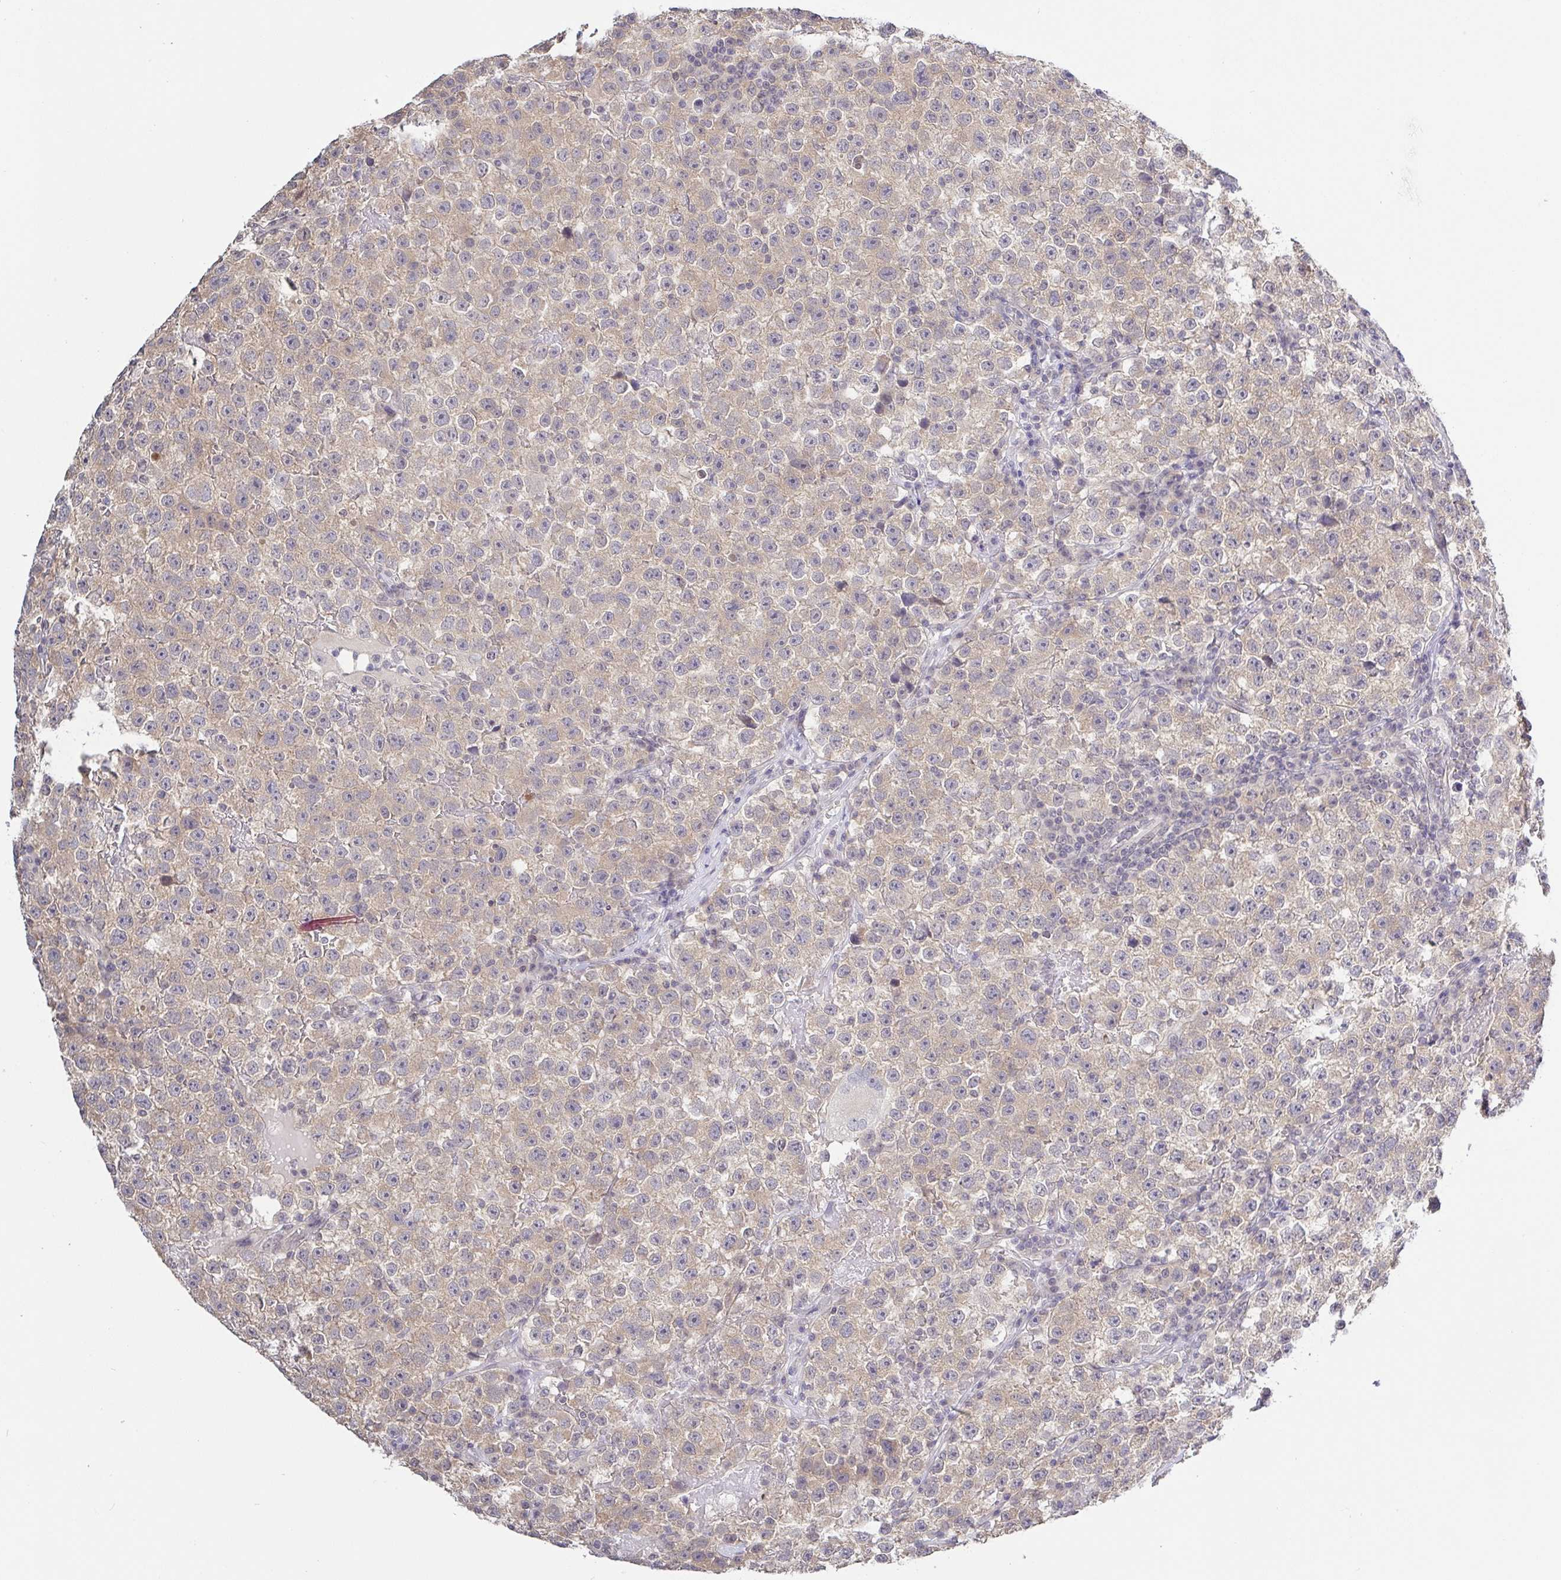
{"staining": {"intensity": "weak", "quantity": "25%-75%", "location": "cytoplasmic/membranous"}, "tissue": "testis cancer", "cell_type": "Tumor cells", "image_type": "cancer", "snomed": [{"axis": "morphology", "description": "Seminoma, NOS"}, {"axis": "topography", "description": "Testis"}], "caption": "This is an image of immunohistochemistry (IHC) staining of seminoma (testis), which shows weak staining in the cytoplasmic/membranous of tumor cells.", "gene": "HYPK", "patient": {"sex": "male", "age": 22}}